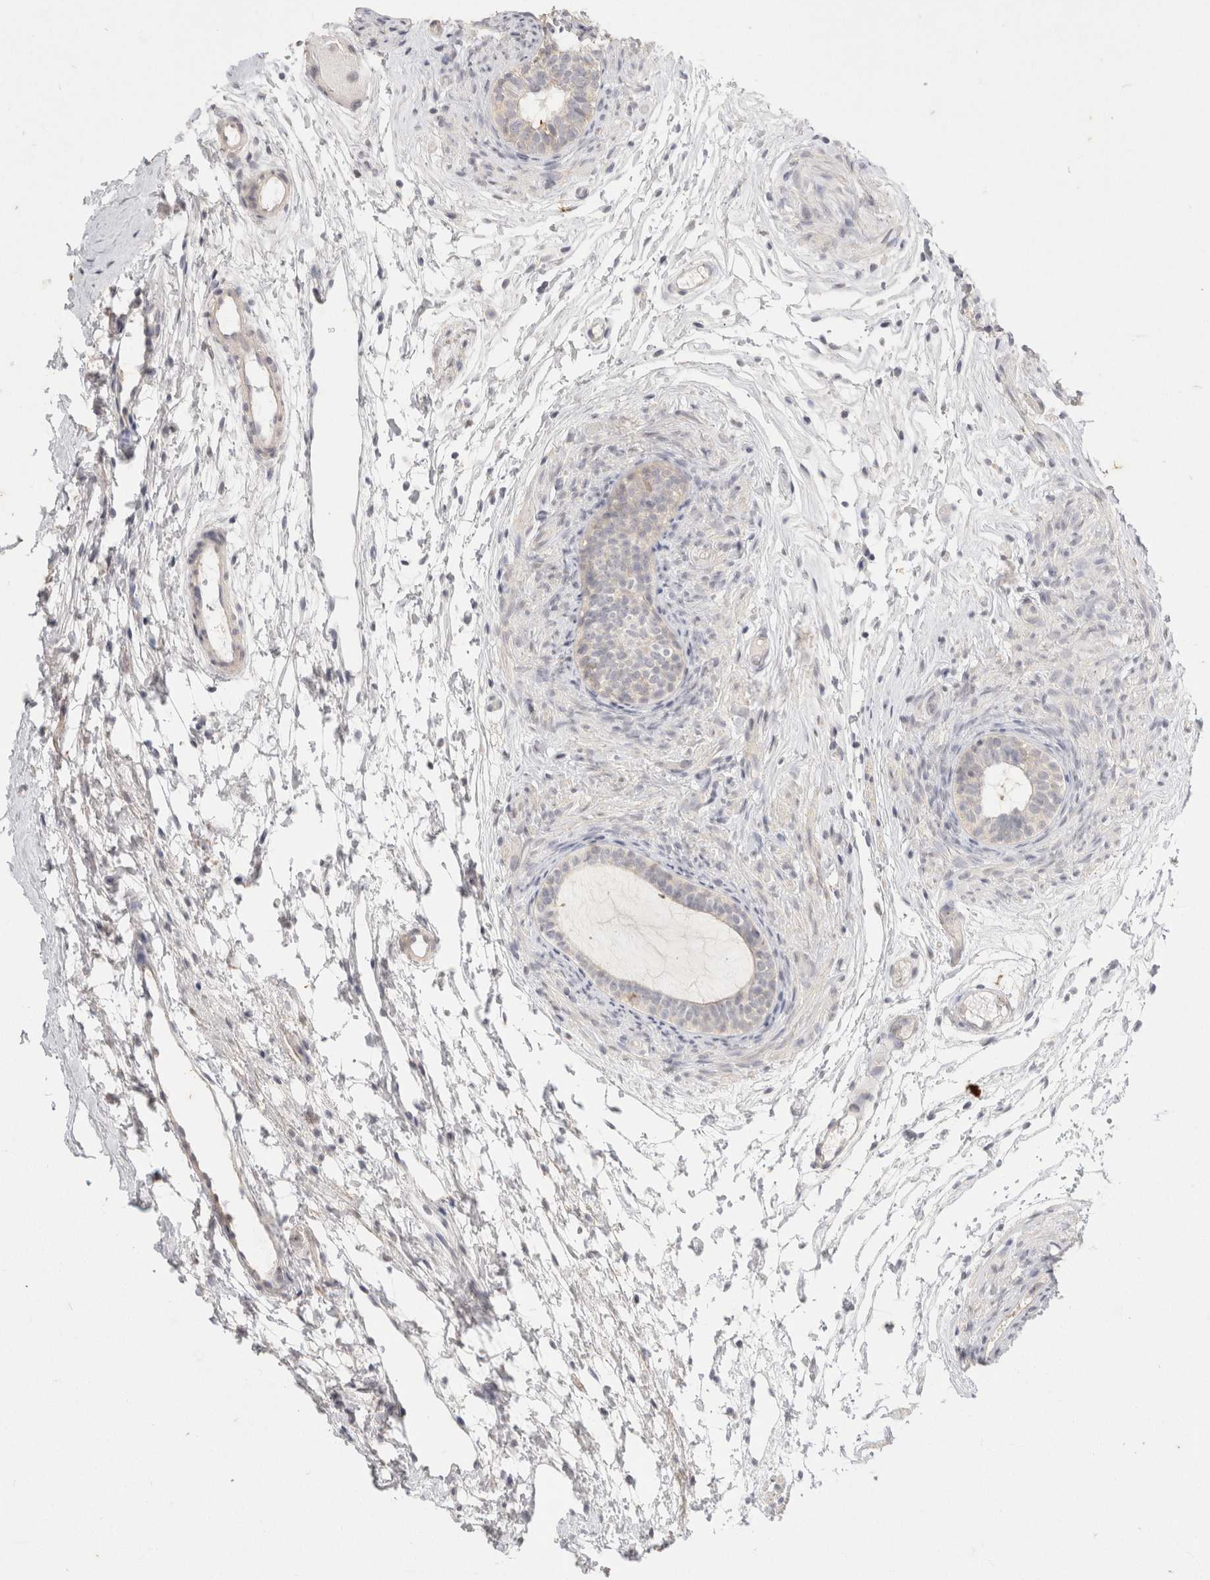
{"staining": {"intensity": "moderate", "quantity": "<25%", "location": "cytoplasmic/membranous"}, "tissue": "epididymis", "cell_type": "Glandular cells", "image_type": "normal", "snomed": [{"axis": "morphology", "description": "Normal tissue, NOS"}, {"axis": "topography", "description": "Epididymis"}], "caption": "Glandular cells show low levels of moderate cytoplasmic/membranous positivity in approximately <25% of cells in normal human epididymis.", "gene": "CHRM4", "patient": {"sex": "male", "age": 5}}